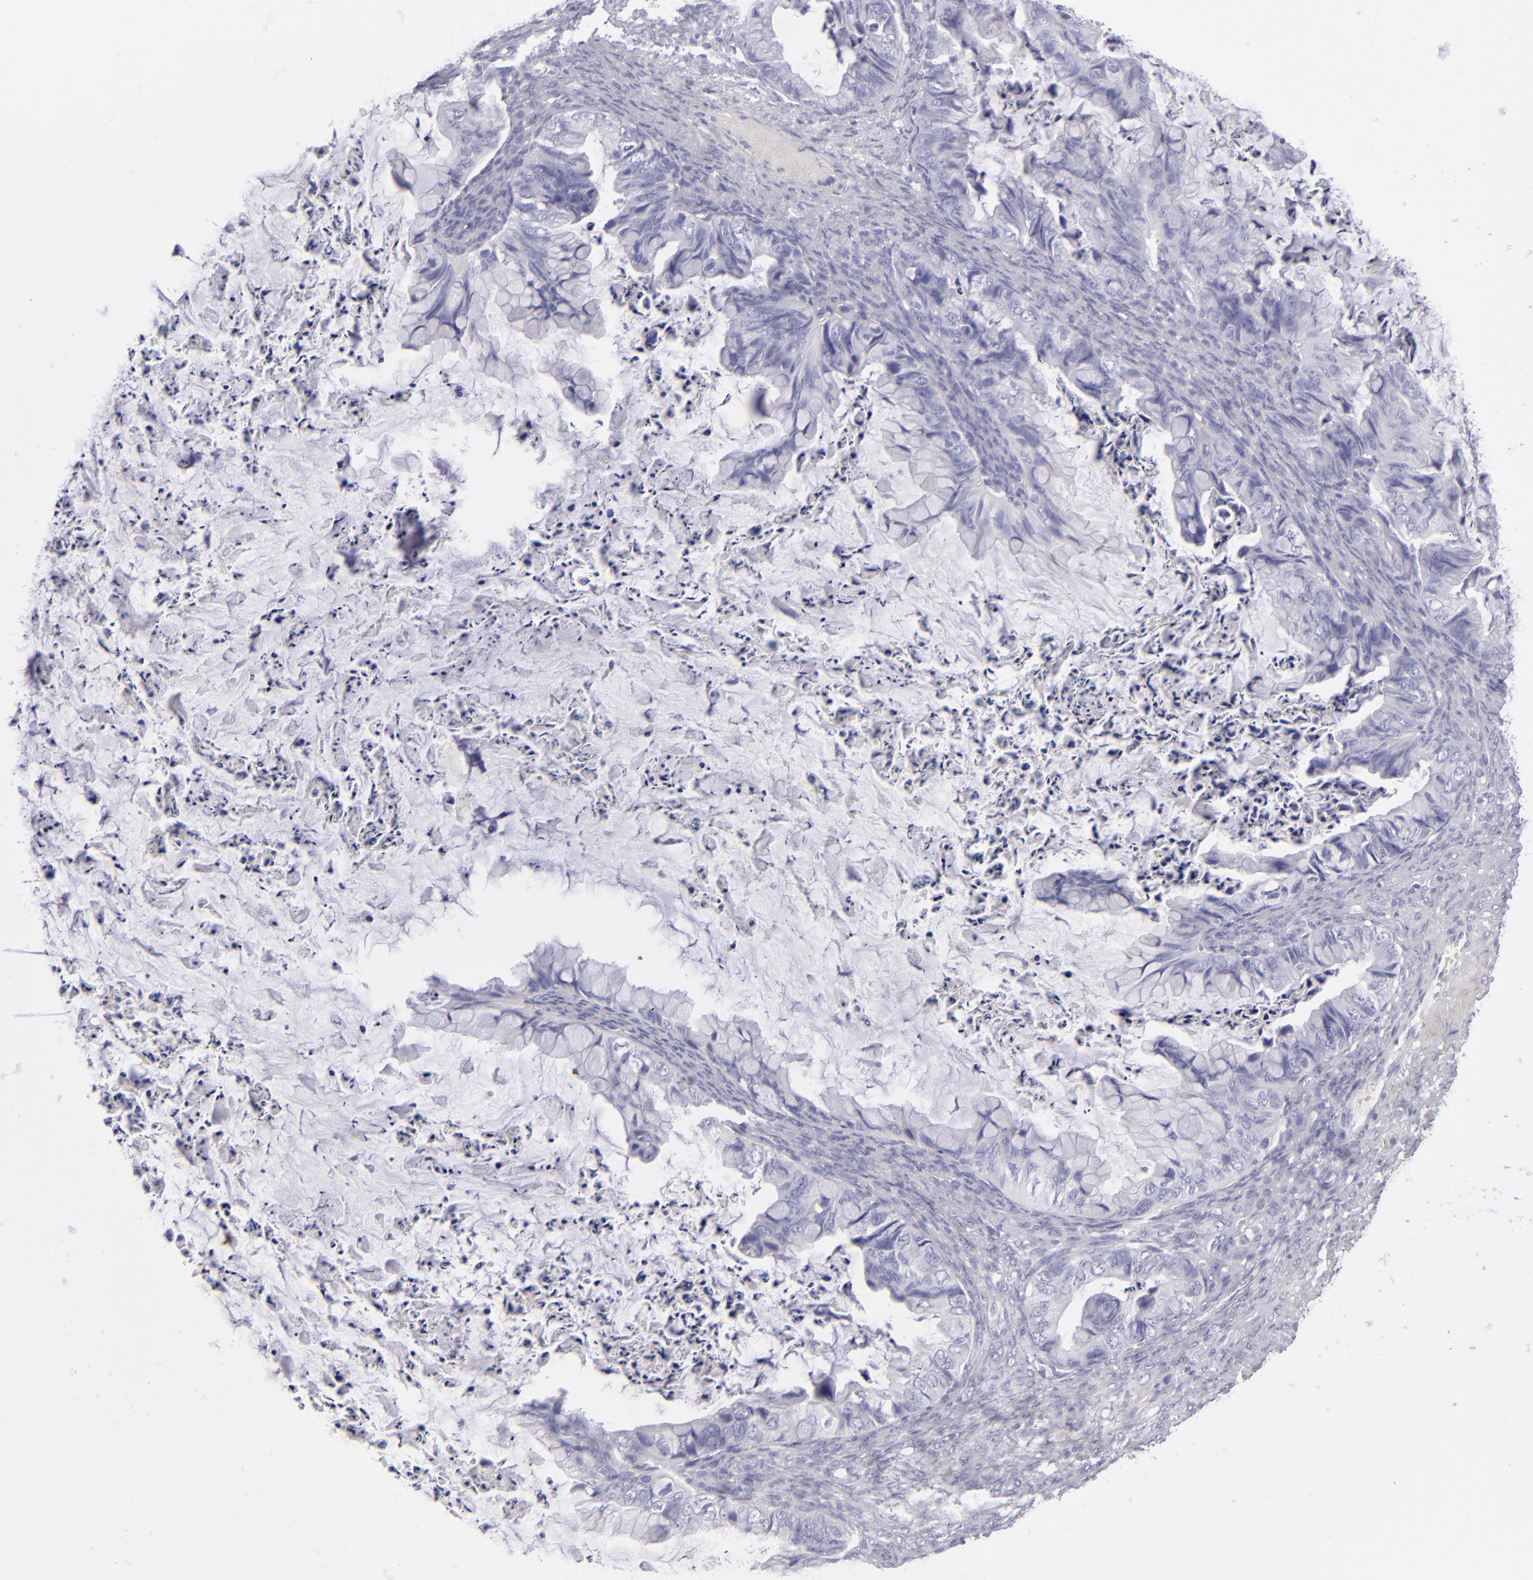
{"staining": {"intensity": "negative", "quantity": "none", "location": "none"}, "tissue": "ovarian cancer", "cell_type": "Tumor cells", "image_type": "cancer", "snomed": [{"axis": "morphology", "description": "Cystadenocarcinoma, mucinous, NOS"}, {"axis": "topography", "description": "Ovary"}], "caption": "Protein analysis of ovarian mucinous cystadenocarcinoma displays no significant expression in tumor cells. Brightfield microscopy of IHC stained with DAB (3,3'-diaminobenzidine) (brown) and hematoxylin (blue), captured at high magnification.", "gene": "CD22", "patient": {"sex": "female", "age": 36}}